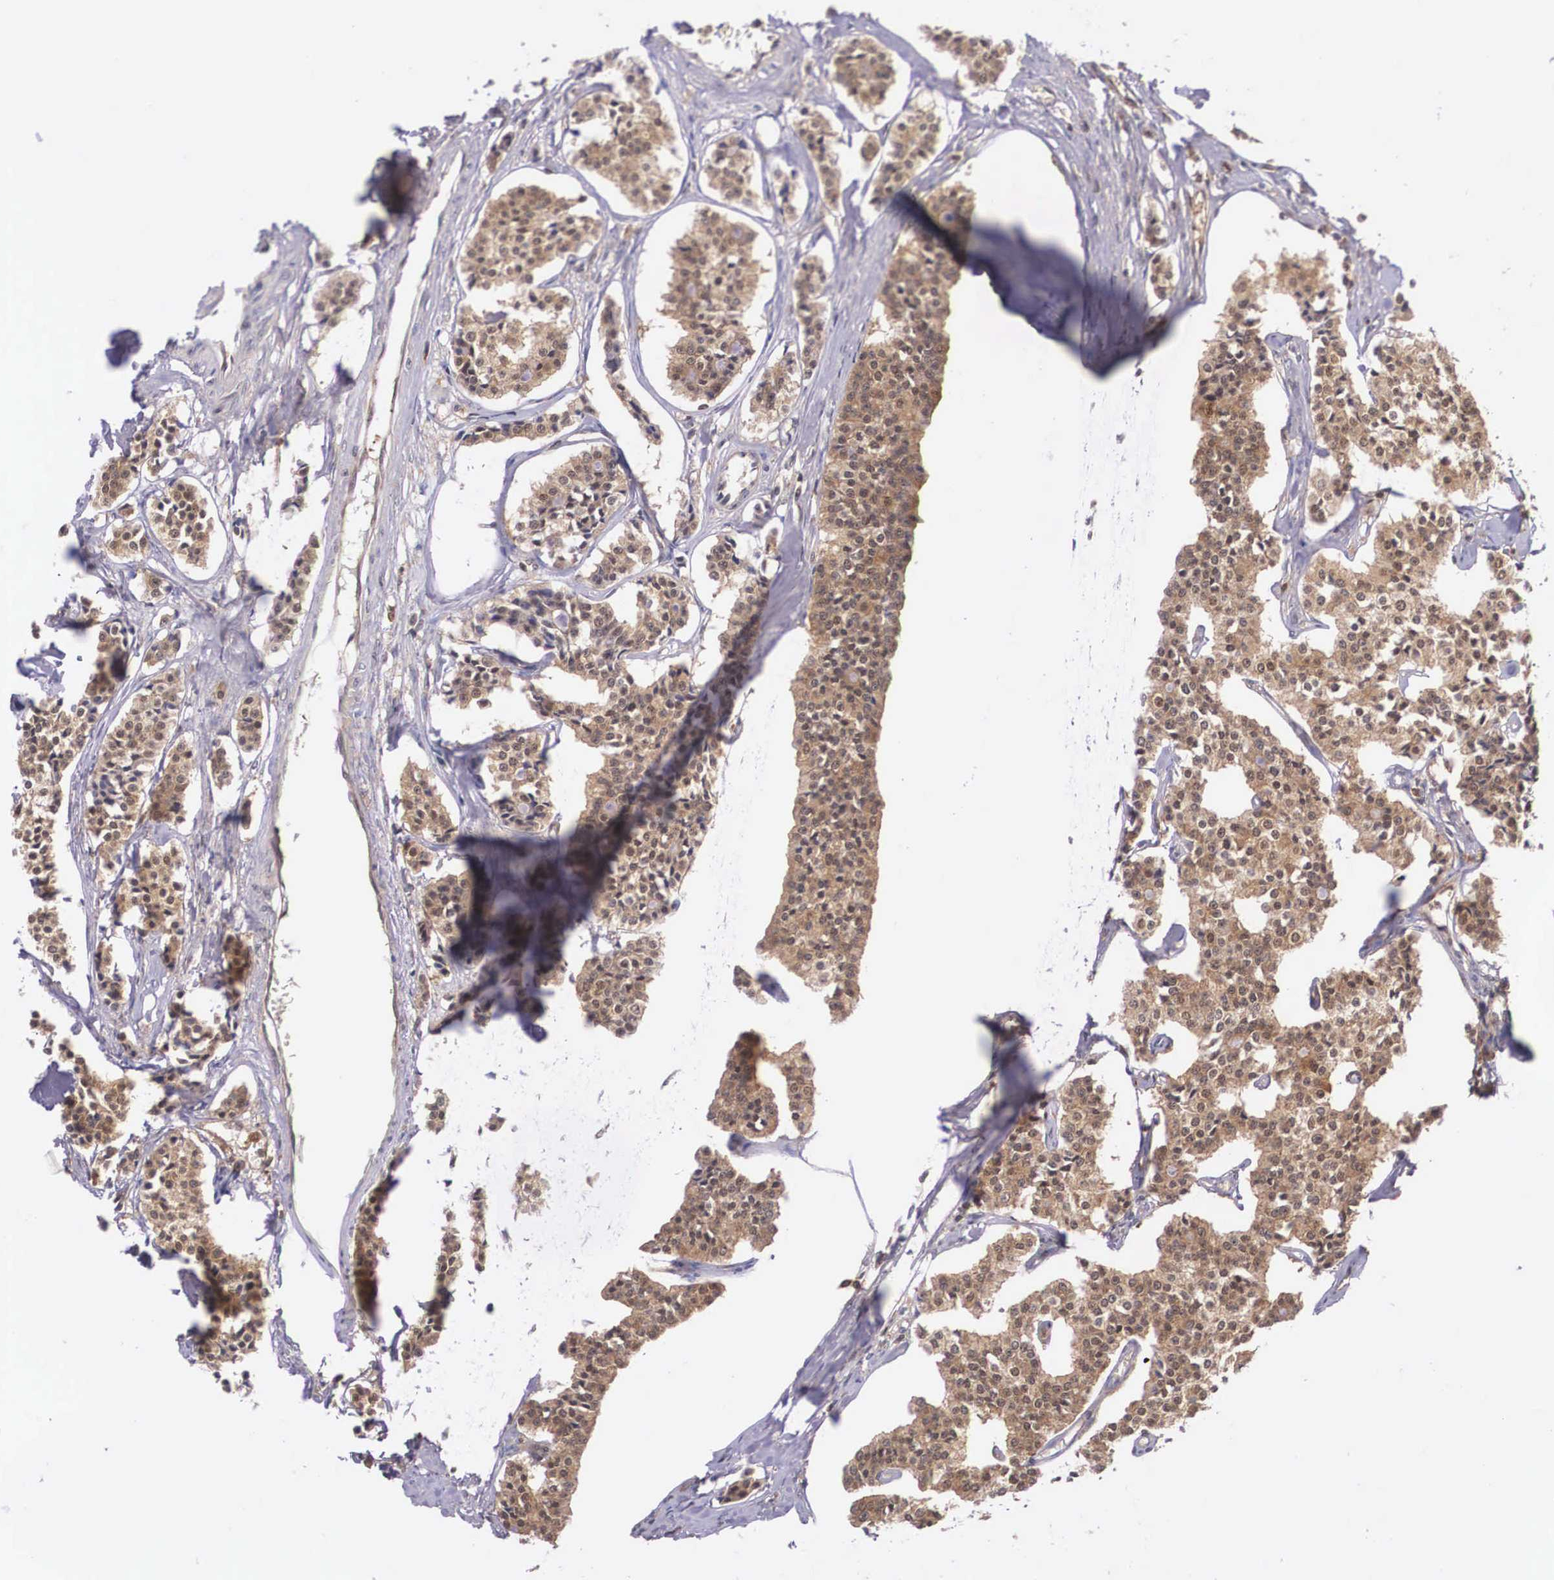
{"staining": {"intensity": "strong", "quantity": ">75%", "location": "cytoplasmic/membranous"}, "tissue": "carcinoid", "cell_type": "Tumor cells", "image_type": "cancer", "snomed": [{"axis": "morphology", "description": "Carcinoid, malignant, NOS"}, {"axis": "topography", "description": "Small intestine"}], "caption": "Carcinoid (malignant) tissue exhibits strong cytoplasmic/membranous expression in about >75% of tumor cells", "gene": "IGBP1", "patient": {"sex": "male", "age": 63}}